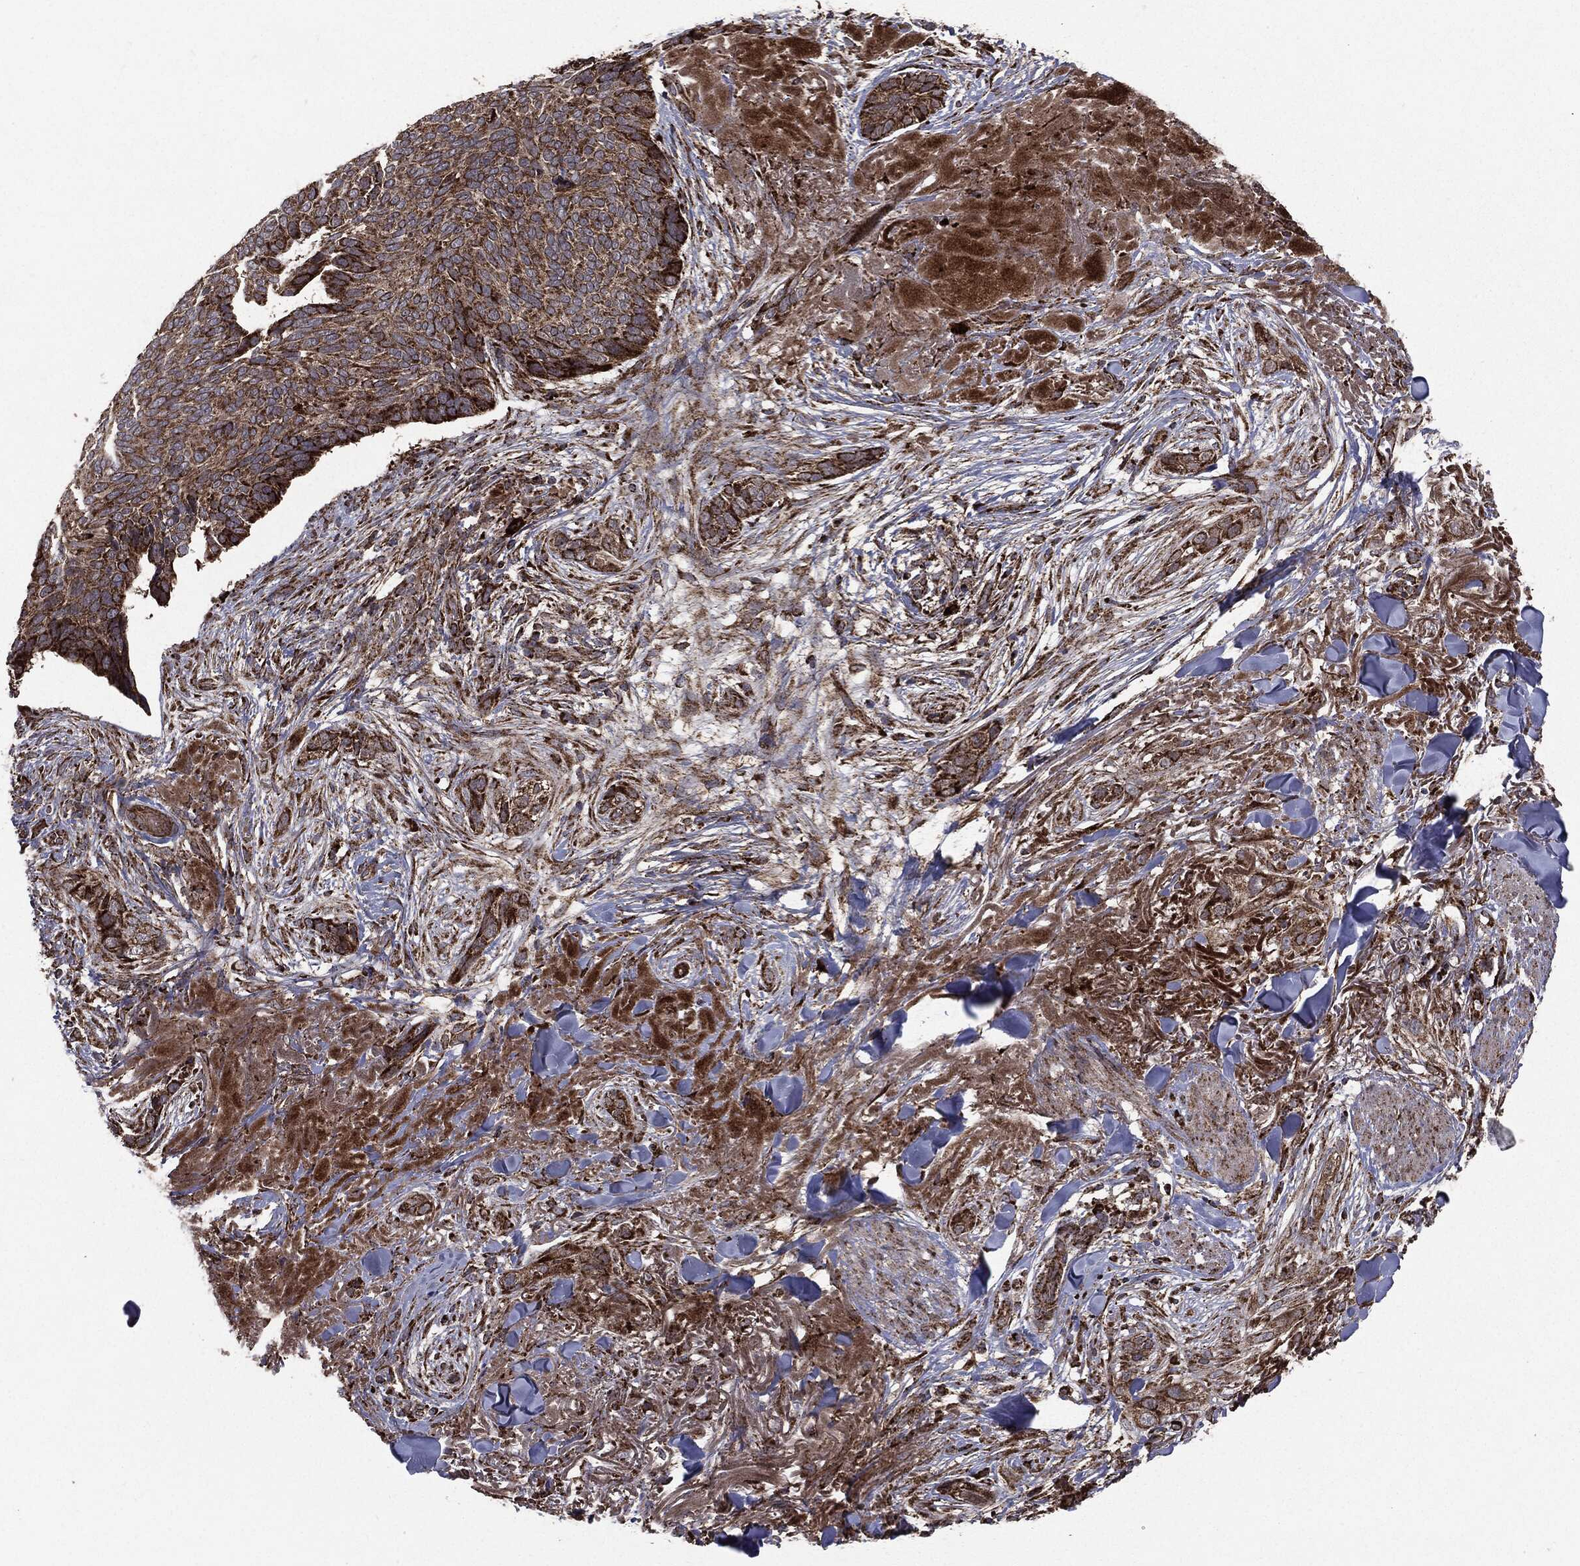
{"staining": {"intensity": "strong", "quantity": ">75%", "location": "cytoplasmic/membranous"}, "tissue": "skin cancer", "cell_type": "Tumor cells", "image_type": "cancer", "snomed": [{"axis": "morphology", "description": "Basal cell carcinoma"}, {"axis": "topography", "description": "Skin"}], "caption": "This is a histology image of immunohistochemistry staining of skin cancer, which shows strong staining in the cytoplasmic/membranous of tumor cells.", "gene": "MAP2K1", "patient": {"sex": "male", "age": 91}}